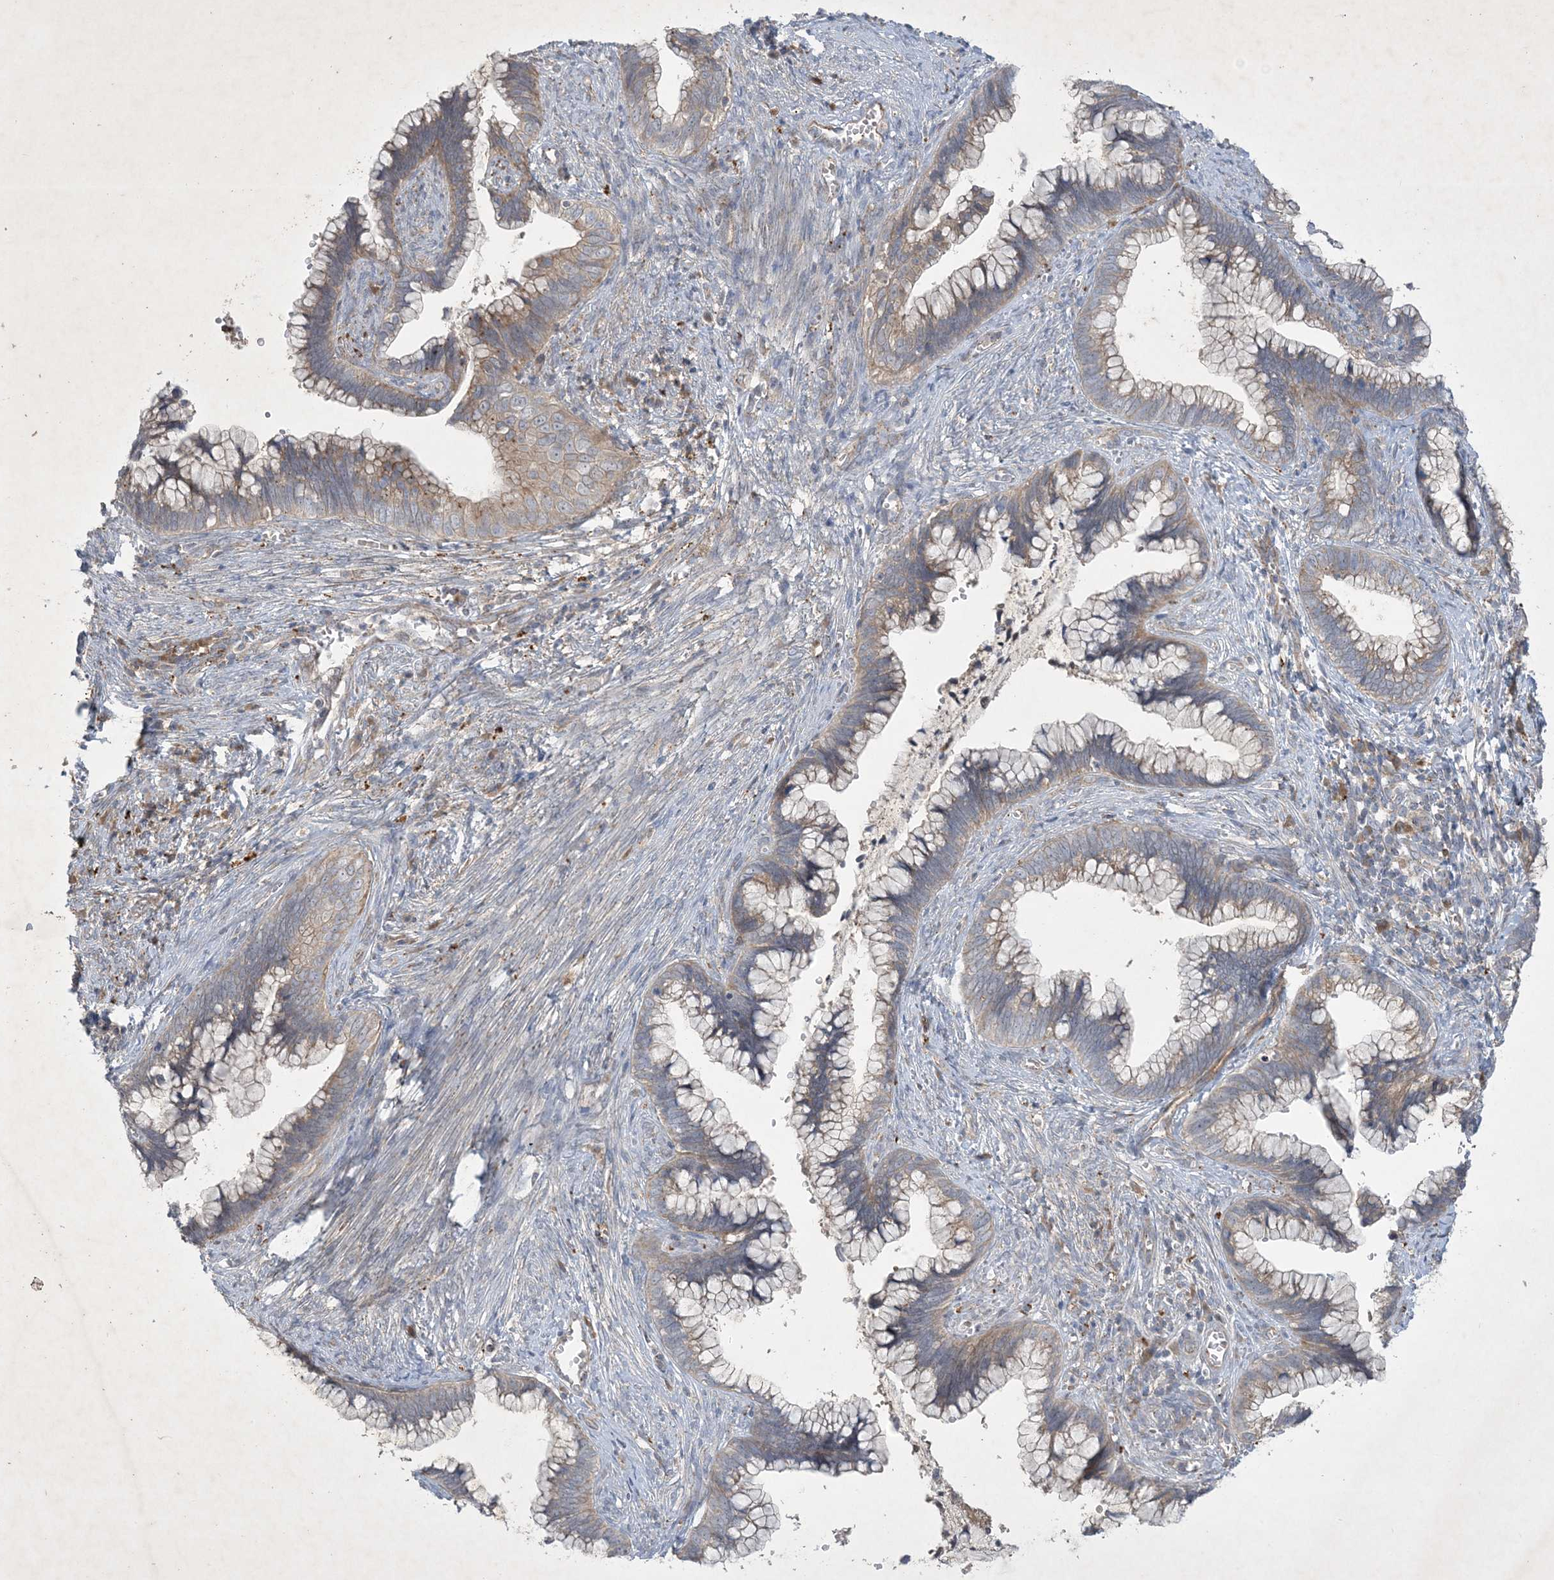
{"staining": {"intensity": "moderate", "quantity": "25%-75%", "location": "cytoplasmic/membranous"}, "tissue": "cervical cancer", "cell_type": "Tumor cells", "image_type": "cancer", "snomed": [{"axis": "morphology", "description": "Adenocarcinoma, NOS"}, {"axis": "topography", "description": "Cervix"}], "caption": "IHC image of human cervical cancer stained for a protein (brown), which shows medium levels of moderate cytoplasmic/membranous staining in about 25%-75% of tumor cells.", "gene": "MRPS18A", "patient": {"sex": "female", "age": 44}}